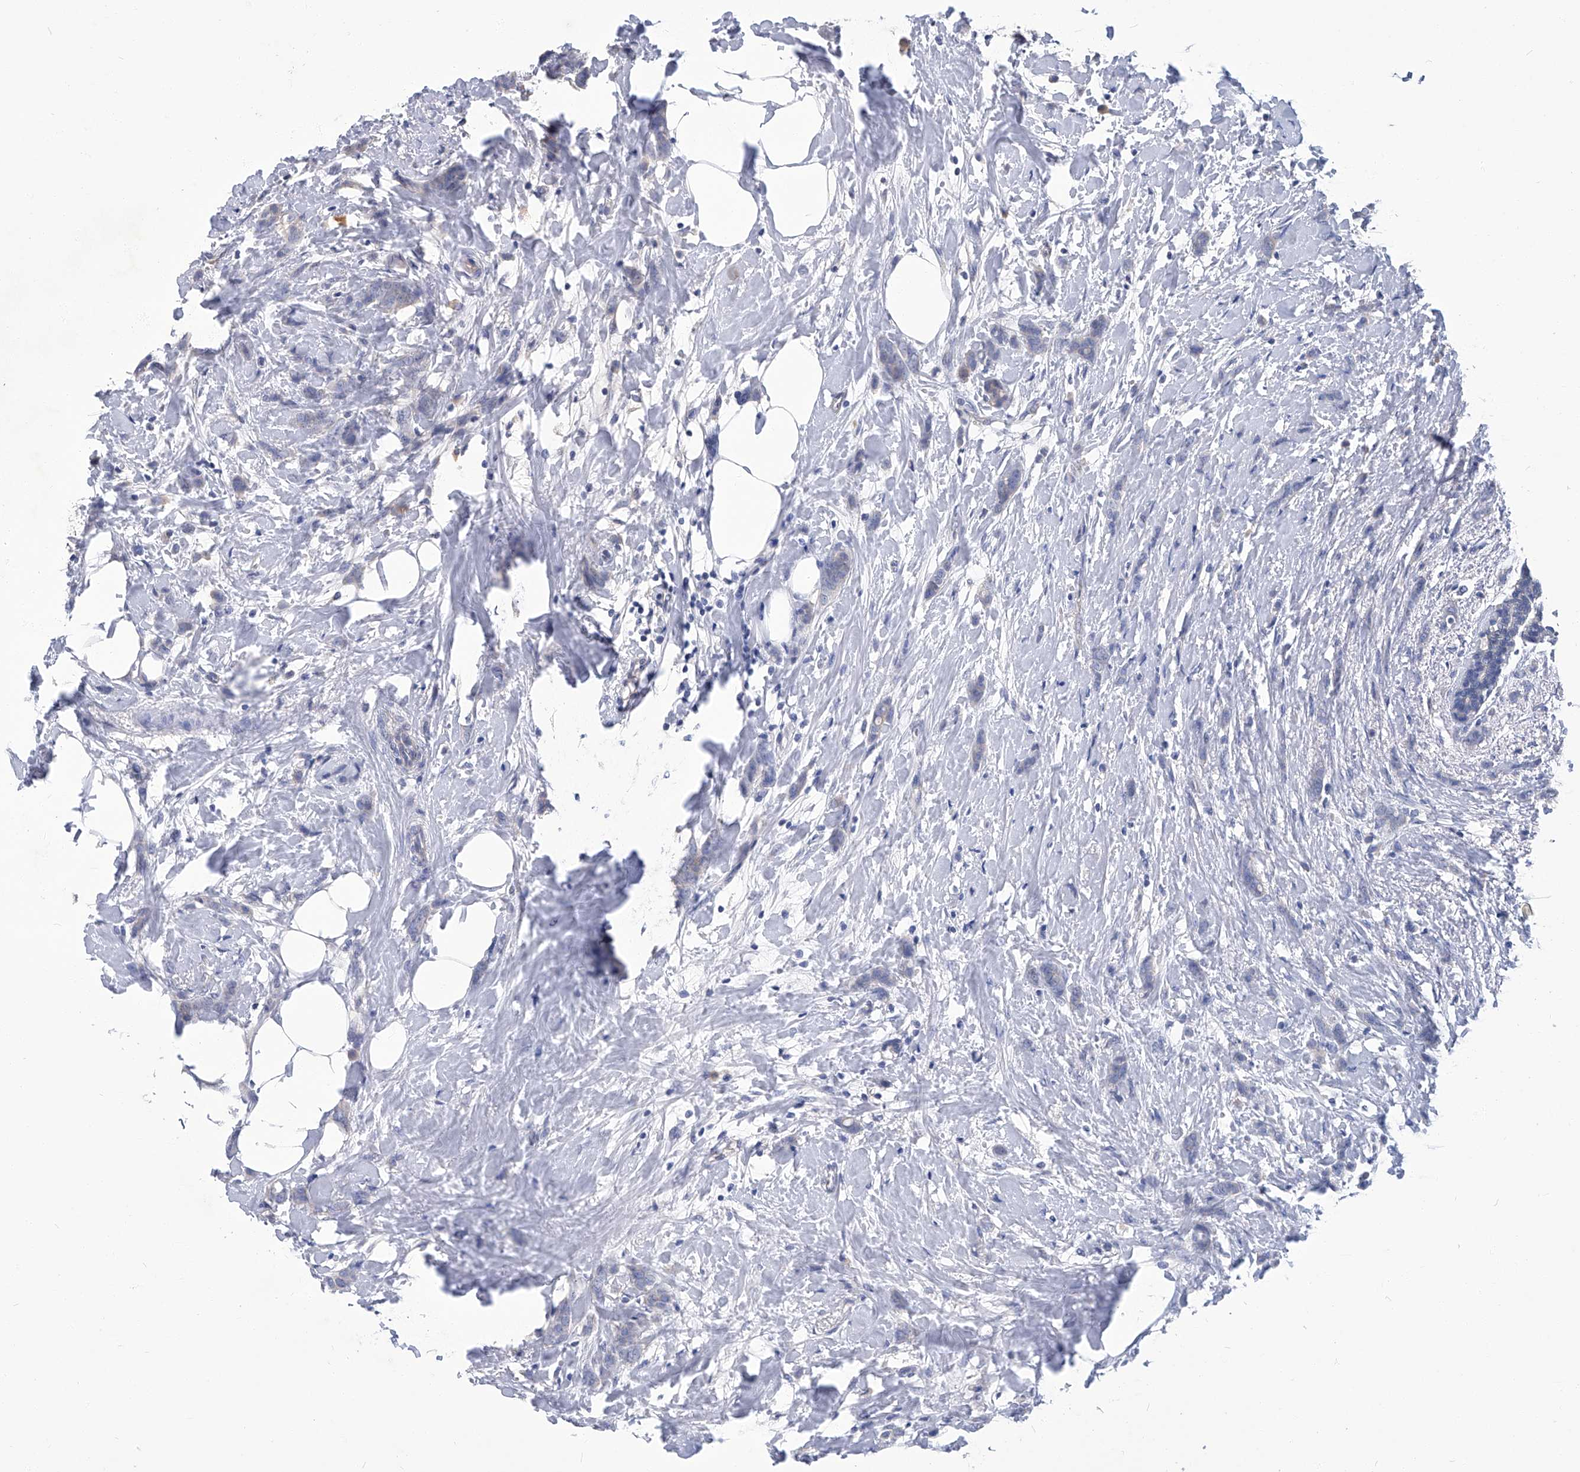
{"staining": {"intensity": "negative", "quantity": "none", "location": "none"}, "tissue": "breast cancer", "cell_type": "Tumor cells", "image_type": "cancer", "snomed": [{"axis": "morphology", "description": "Lobular carcinoma, in situ"}, {"axis": "morphology", "description": "Lobular carcinoma"}, {"axis": "topography", "description": "Breast"}], "caption": "Immunohistochemical staining of human lobular carcinoma (breast) shows no significant staining in tumor cells.", "gene": "TGFBR1", "patient": {"sex": "female", "age": 41}}